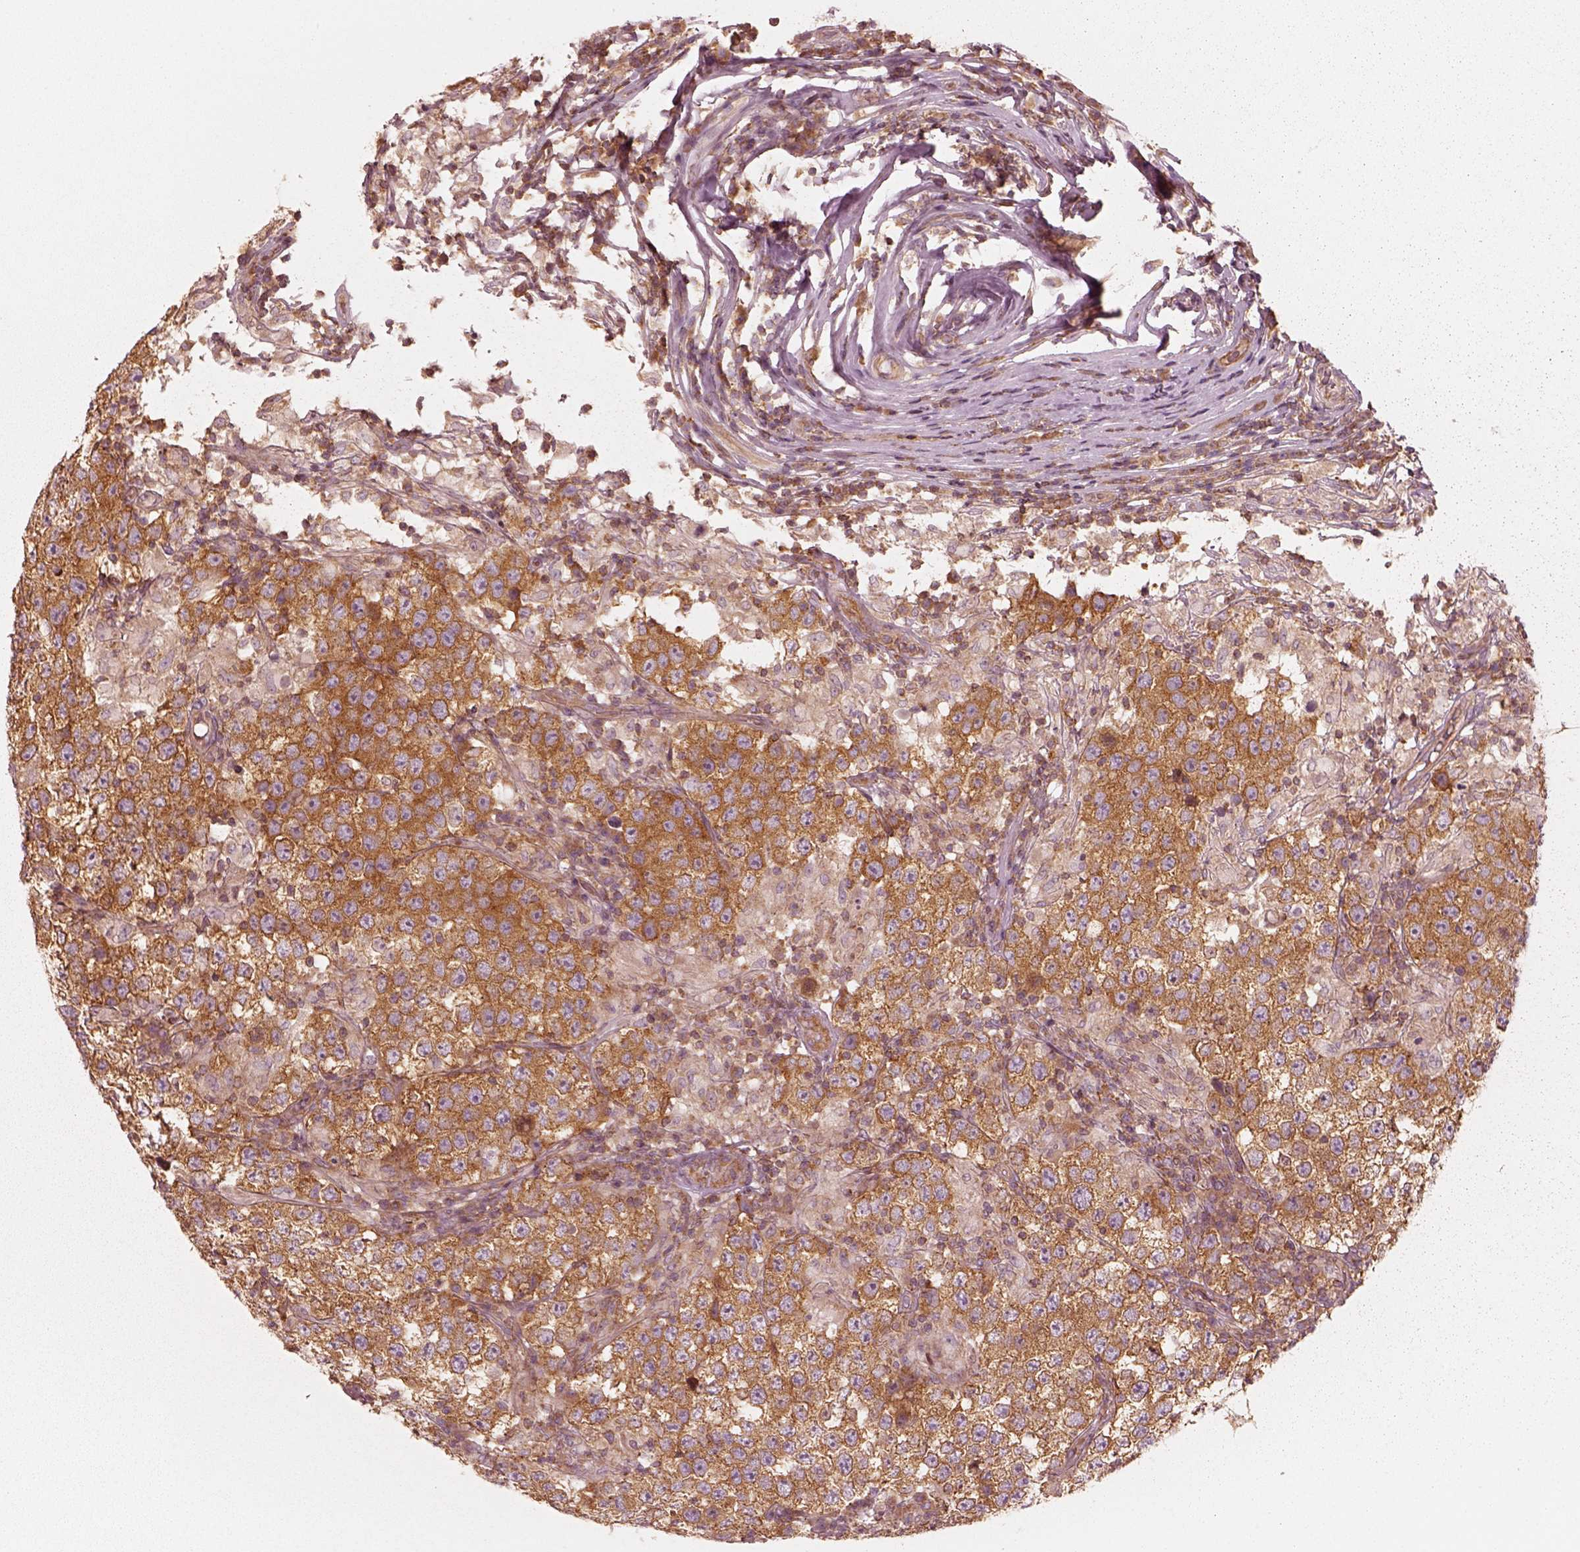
{"staining": {"intensity": "moderate", "quantity": ">75%", "location": "cytoplasmic/membranous"}, "tissue": "testis cancer", "cell_type": "Tumor cells", "image_type": "cancer", "snomed": [{"axis": "morphology", "description": "Seminoma, NOS"}, {"axis": "morphology", "description": "Carcinoma, Embryonal, NOS"}, {"axis": "topography", "description": "Testis"}], "caption": "Brown immunohistochemical staining in testis seminoma displays moderate cytoplasmic/membranous staining in about >75% of tumor cells.", "gene": "CNOT2", "patient": {"sex": "male", "age": 41}}